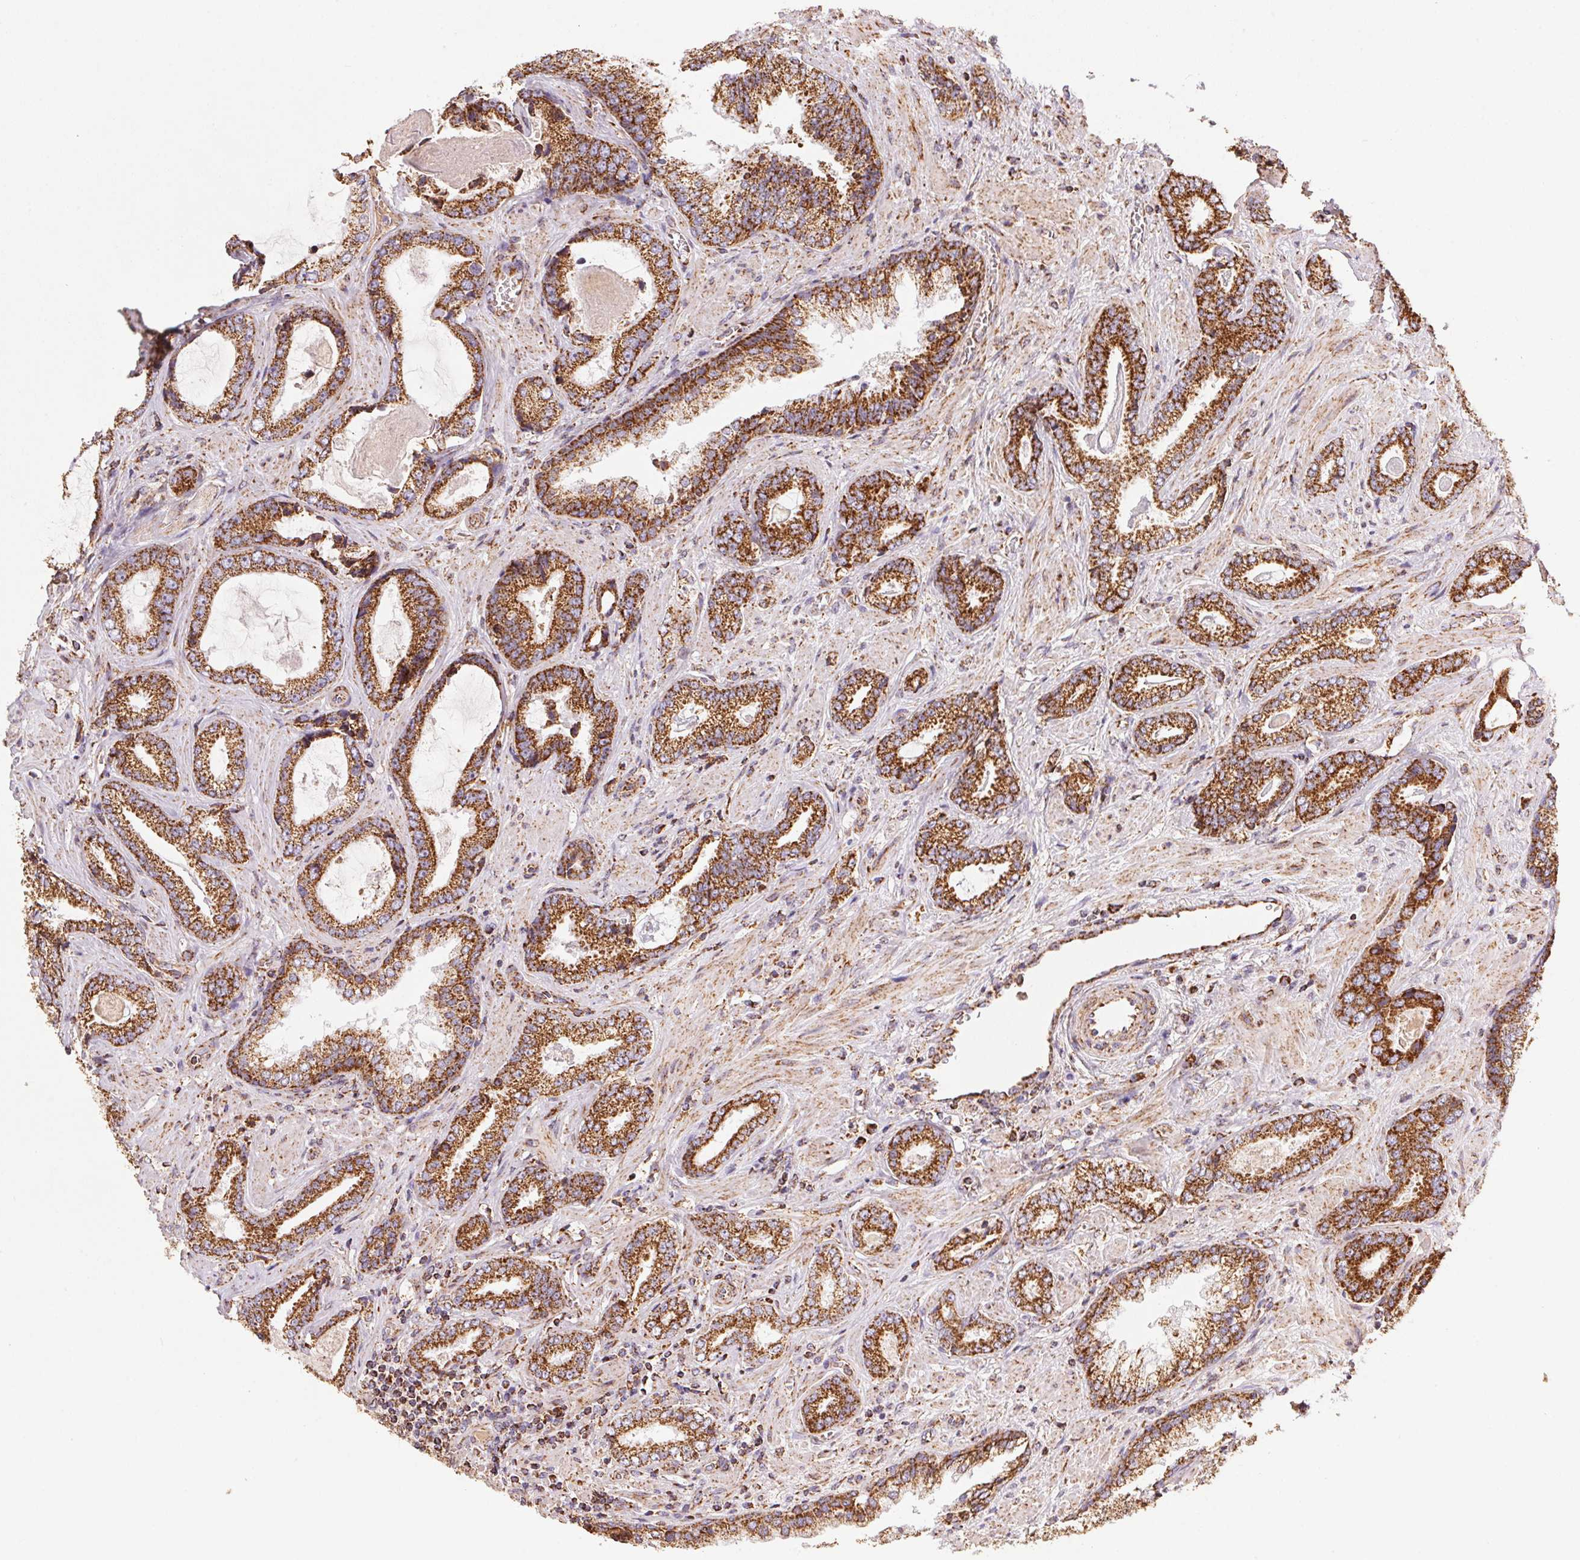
{"staining": {"intensity": "strong", "quantity": ">75%", "location": "cytoplasmic/membranous"}, "tissue": "prostate cancer", "cell_type": "Tumor cells", "image_type": "cancer", "snomed": [{"axis": "morphology", "description": "Adenocarcinoma, Low grade"}, {"axis": "topography", "description": "Prostate"}], "caption": "Strong cytoplasmic/membranous protein positivity is seen in approximately >75% of tumor cells in prostate low-grade adenocarcinoma.", "gene": "NDUFS2", "patient": {"sex": "male", "age": 61}}